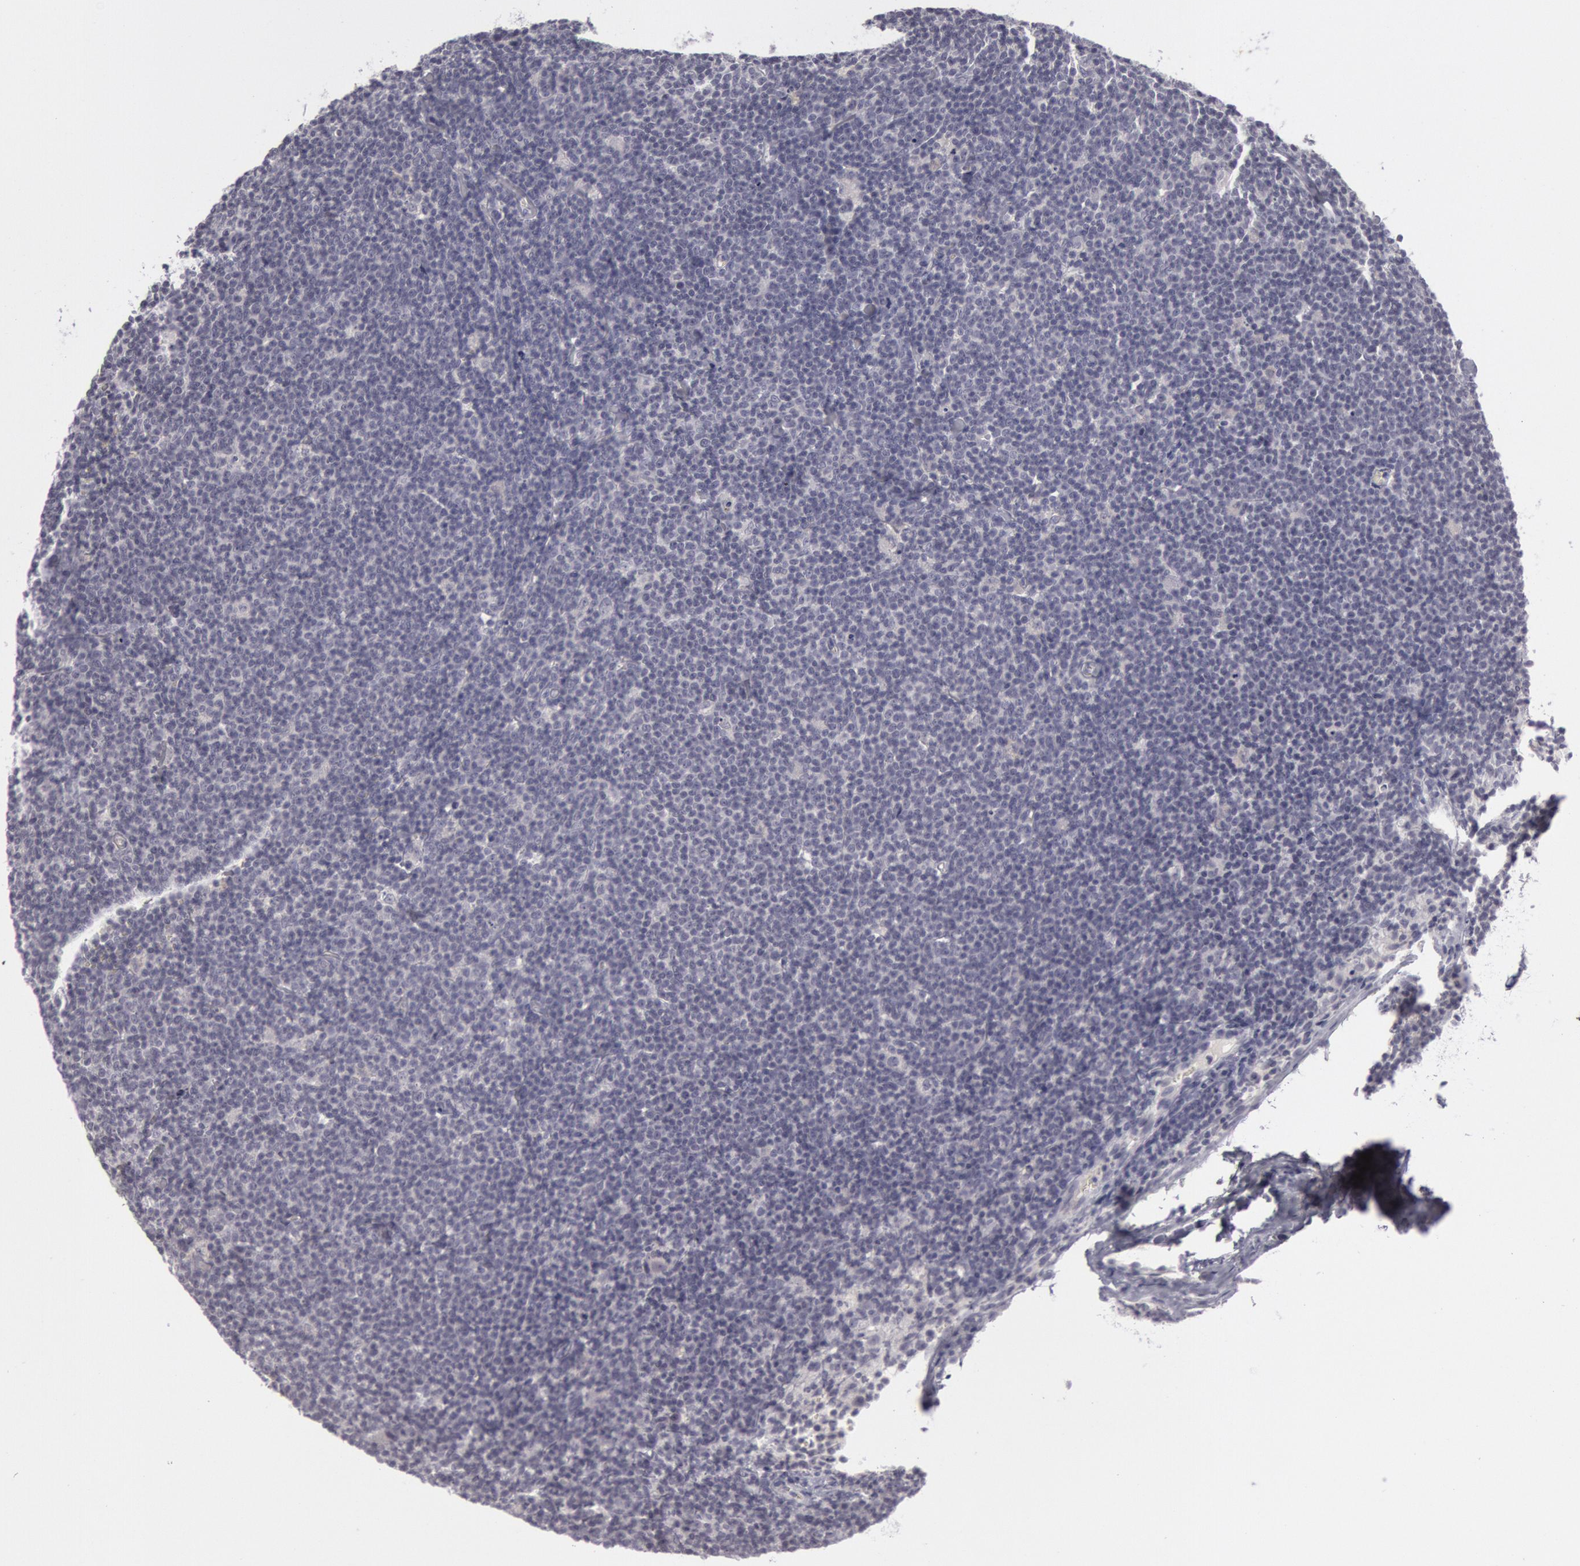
{"staining": {"intensity": "negative", "quantity": "none", "location": "none"}, "tissue": "lymphoma", "cell_type": "Tumor cells", "image_type": "cancer", "snomed": [{"axis": "morphology", "description": "Malignant lymphoma, non-Hodgkin's type, Low grade"}, {"axis": "topography", "description": "Lymph node"}], "caption": "A histopathology image of lymphoma stained for a protein displays no brown staining in tumor cells. (Brightfield microscopy of DAB (3,3'-diaminobenzidine) immunohistochemistry at high magnification).", "gene": "KRT16", "patient": {"sex": "male", "age": 65}}